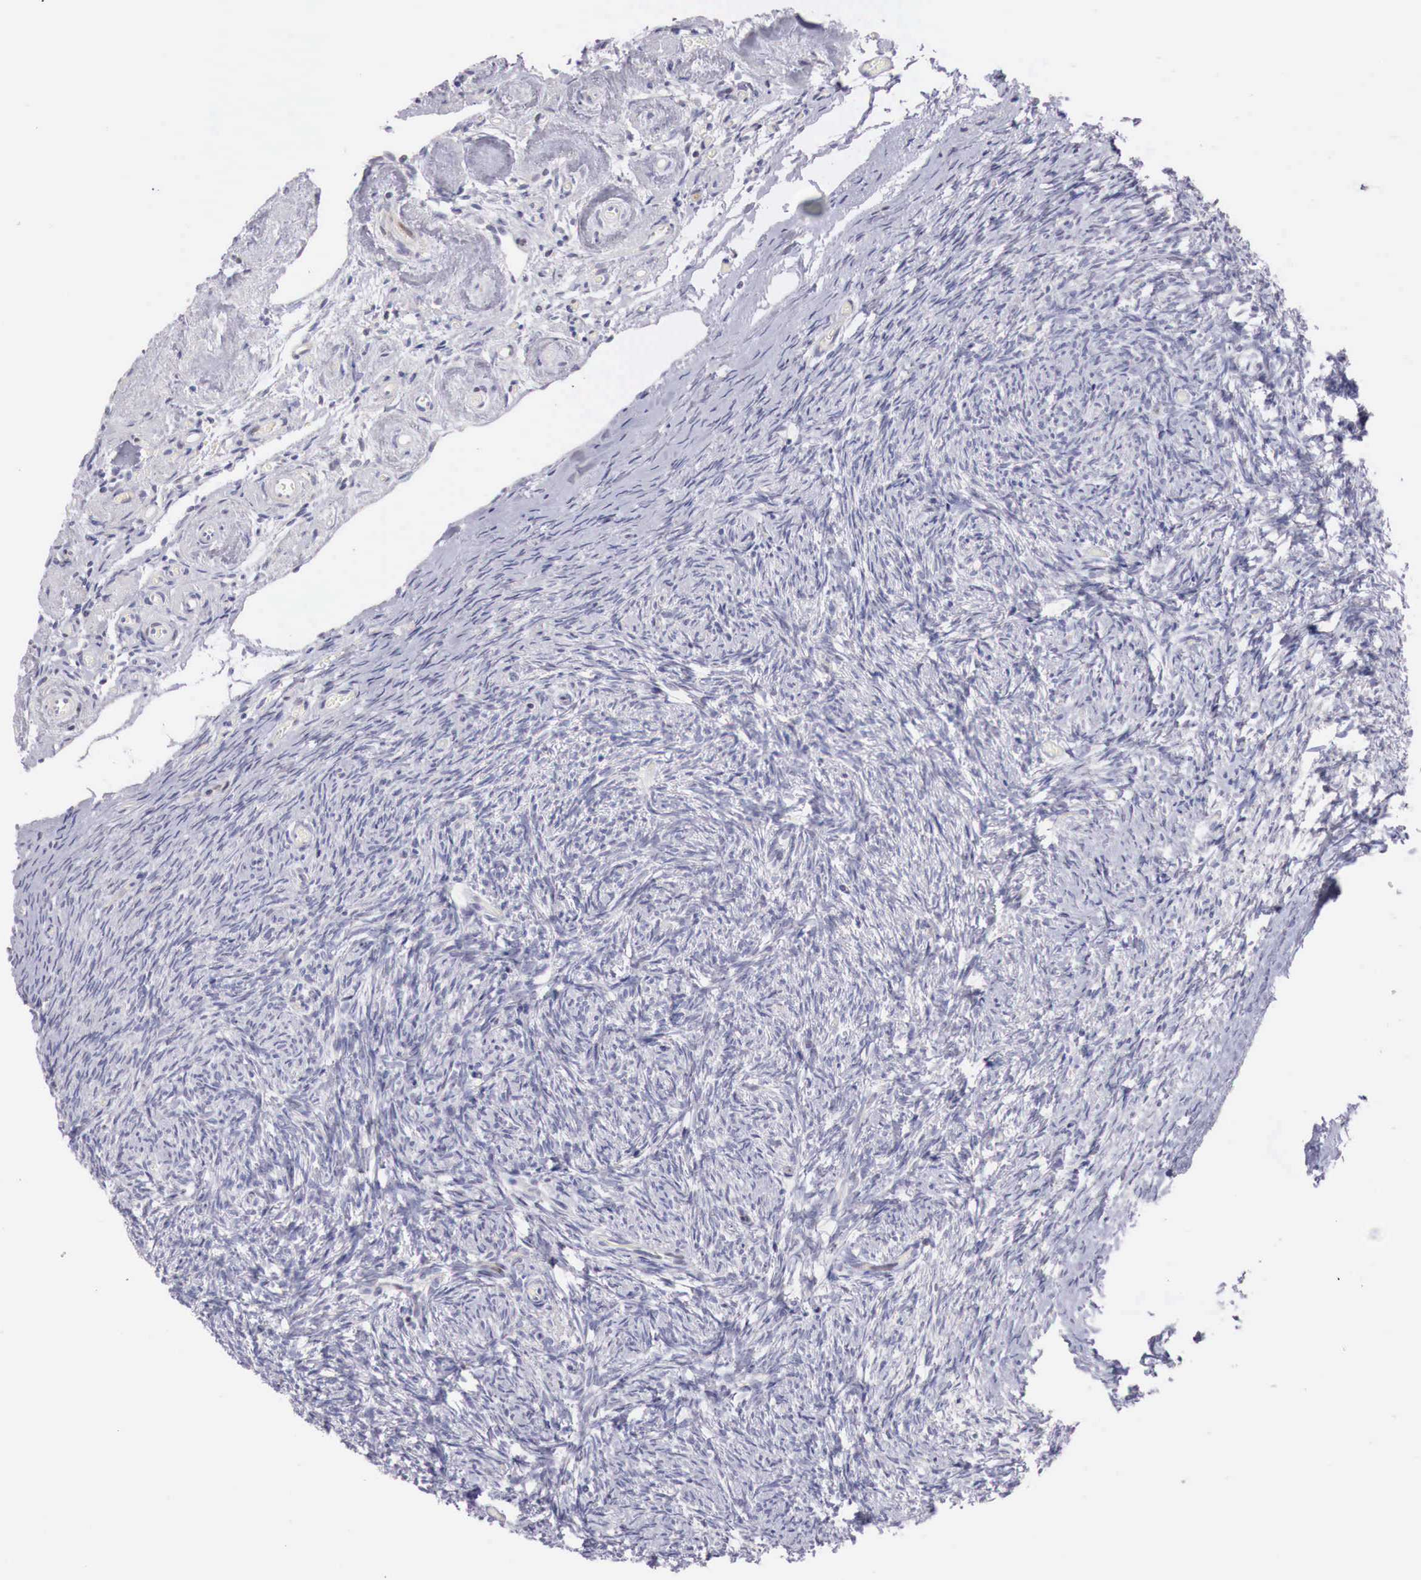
{"staining": {"intensity": "negative", "quantity": "none", "location": "none"}, "tissue": "ovary", "cell_type": "Ovarian stroma cells", "image_type": "normal", "snomed": [{"axis": "morphology", "description": "Normal tissue, NOS"}, {"axis": "topography", "description": "Ovary"}], "caption": "Immunohistochemistry of normal human ovary shows no staining in ovarian stroma cells.", "gene": "CLCN5", "patient": {"sex": "female", "age": 78}}